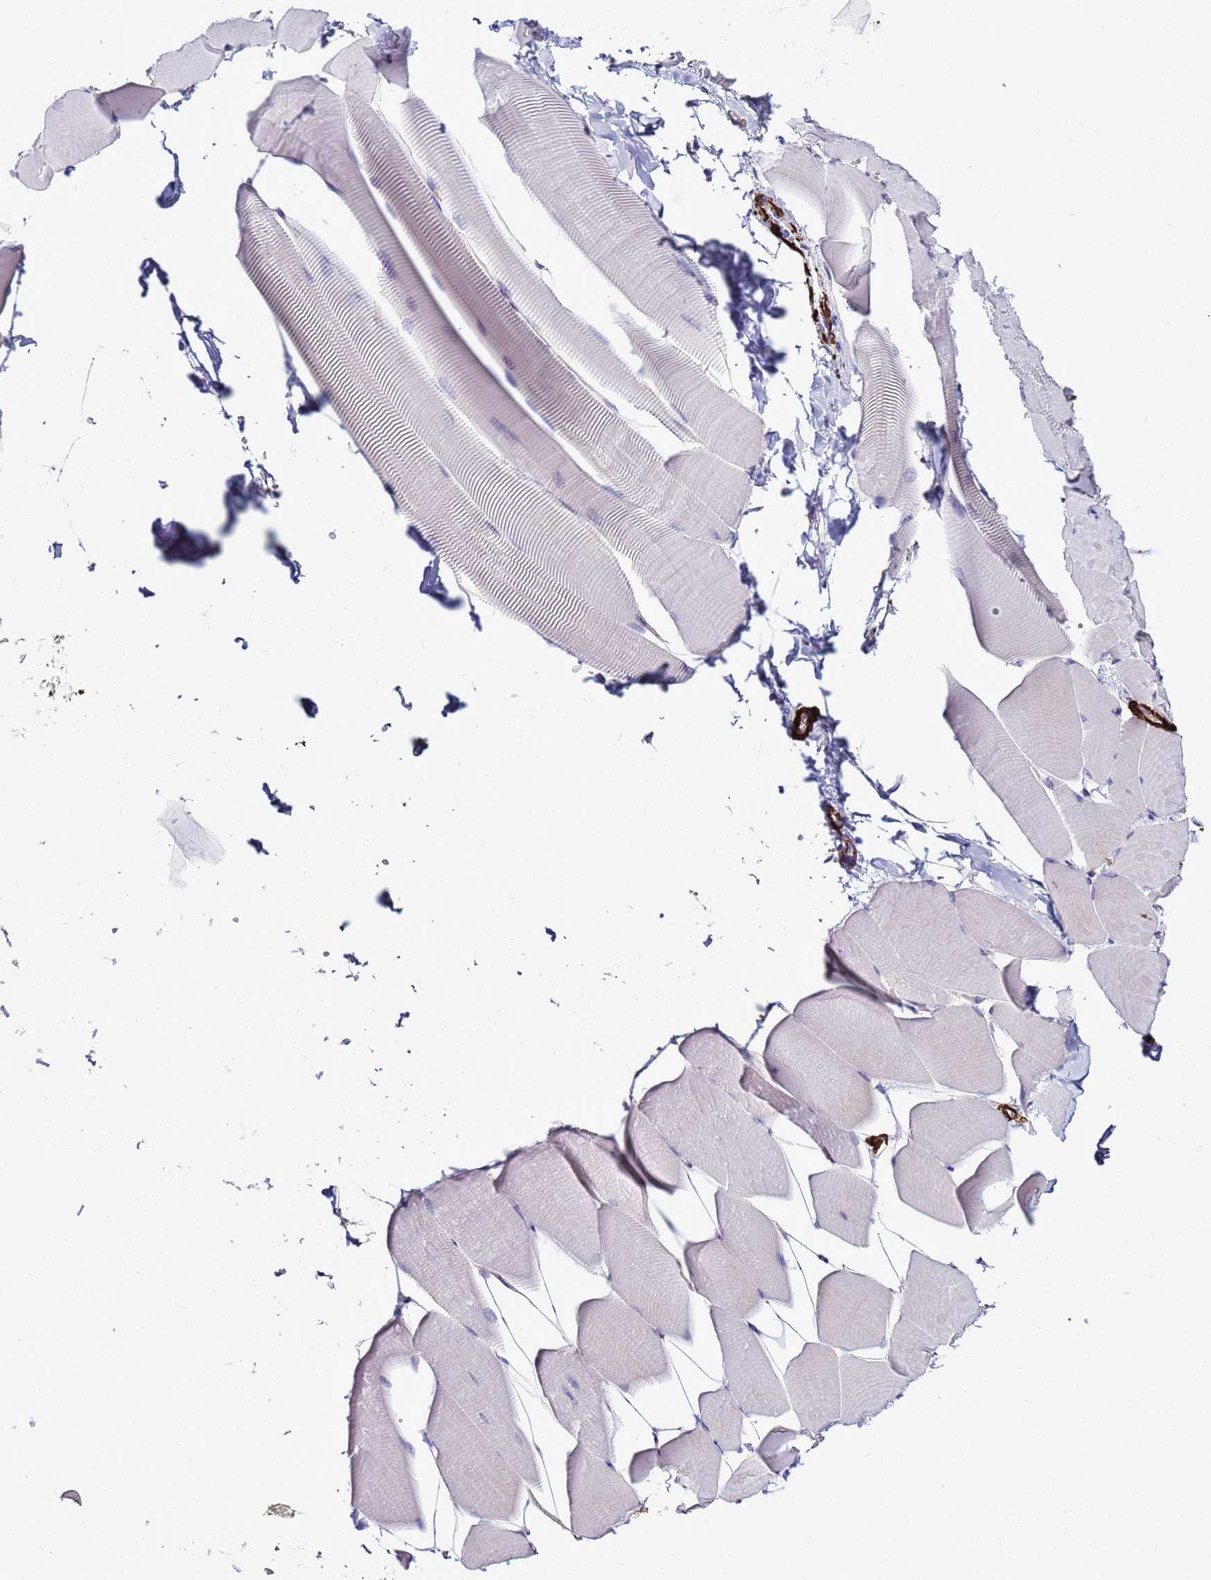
{"staining": {"intensity": "negative", "quantity": "none", "location": "none"}, "tissue": "skeletal muscle", "cell_type": "Myocytes", "image_type": "normal", "snomed": [{"axis": "morphology", "description": "Normal tissue, NOS"}, {"axis": "topography", "description": "Skeletal muscle"}], "caption": "This histopathology image is of normal skeletal muscle stained with IHC to label a protein in brown with the nuclei are counter-stained blue. There is no staining in myocytes. (IHC, brightfield microscopy, high magnification).", "gene": "RABL2A", "patient": {"sex": "male", "age": 25}}